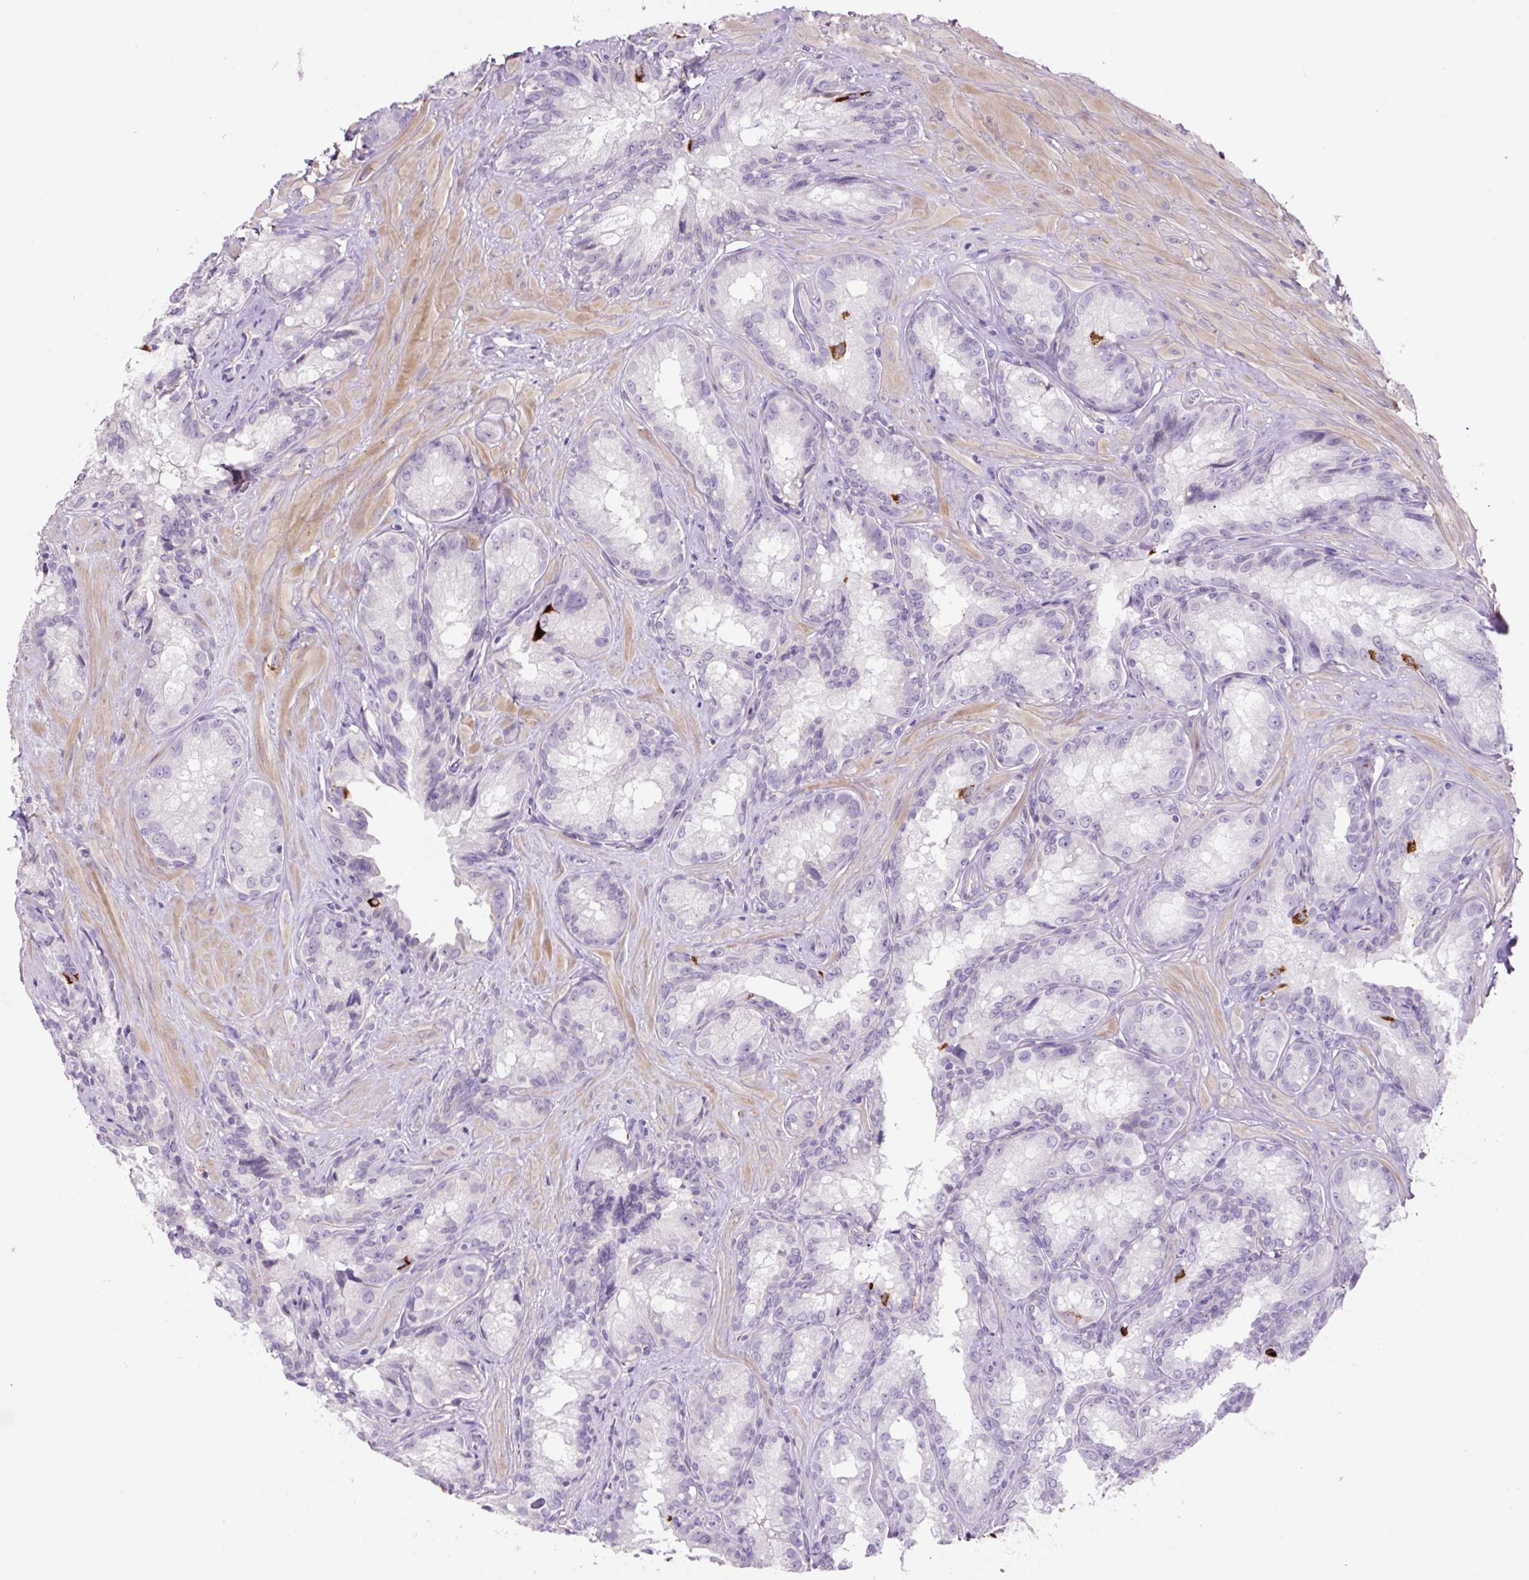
{"staining": {"intensity": "strong", "quantity": "<25%", "location": "cytoplasmic/membranous"}, "tissue": "seminal vesicle", "cell_type": "Glandular cells", "image_type": "normal", "snomed": [{"axis": "morphology", "description": "Normal tissue, NOS"}, {"axis": "topography", "description": "Seminal veicle"}], "caption": "Immunohistochemical staining of benign human seminal vesicle shows strong cytoplasmic/membranous protein positivity in approximately <25% of glandular cells. Nuclei are stained in blue.", "gene": "OGDHL", "patient": {"sex": "male", "age": 47}}